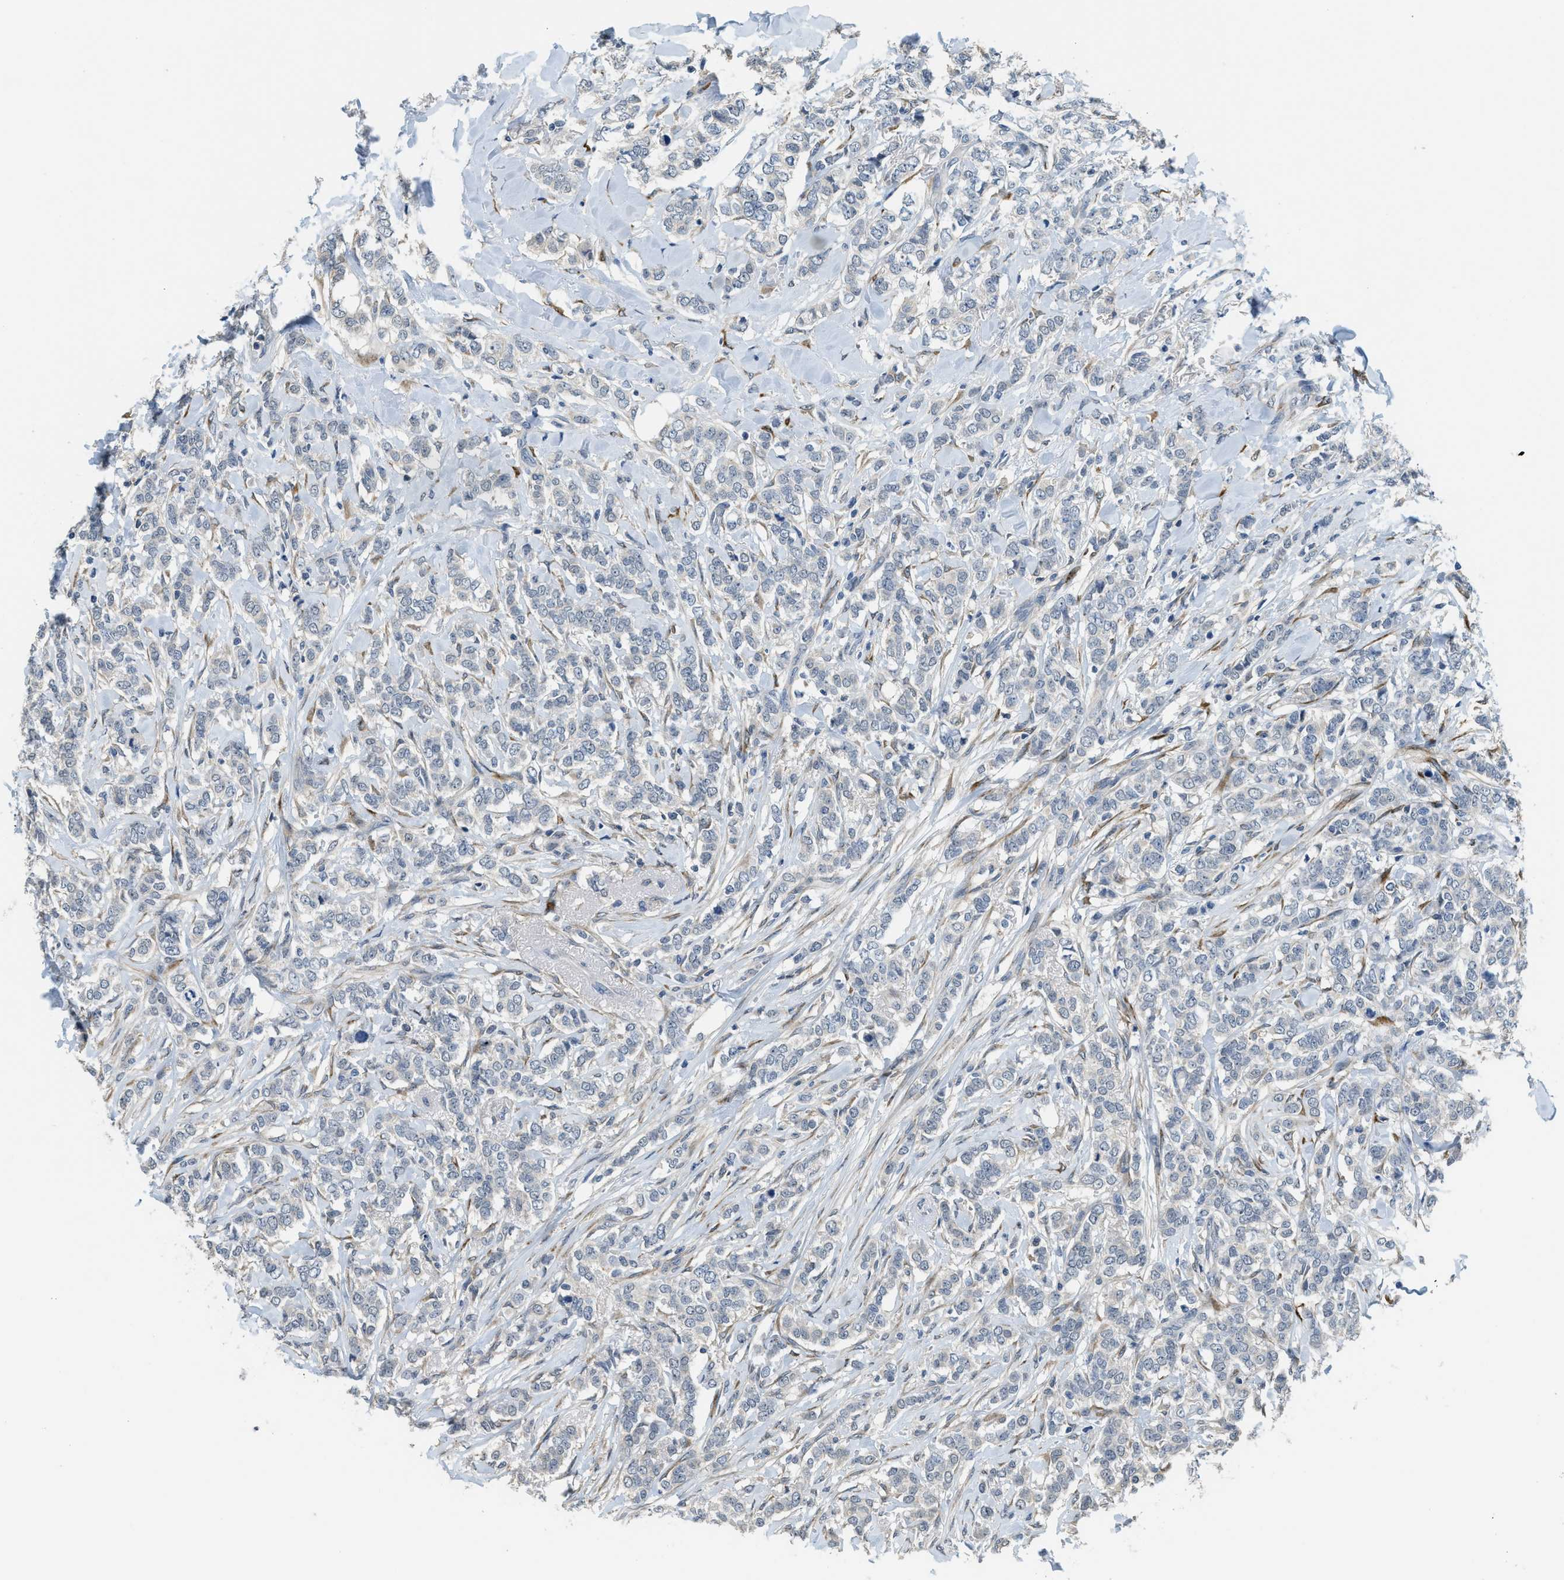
{"staining": {"intensity": "negative", "quantity": "none", "location": "none"}, "tissue": "breast cancer", "cell_type": "Tumor cells", "image_type": "cancer", "snomed": [{"axis": "morphology", "description": "Lobular carcinoma"}, {"axis": "topography", "description": "Skin"}, {"axis": "topography", "description": "Breast"}], "caption": "There is no significant staining in tumor cells of breast cancer.", "gene": "TMEM154", "patient": {"sex": "female", "age": 46}}